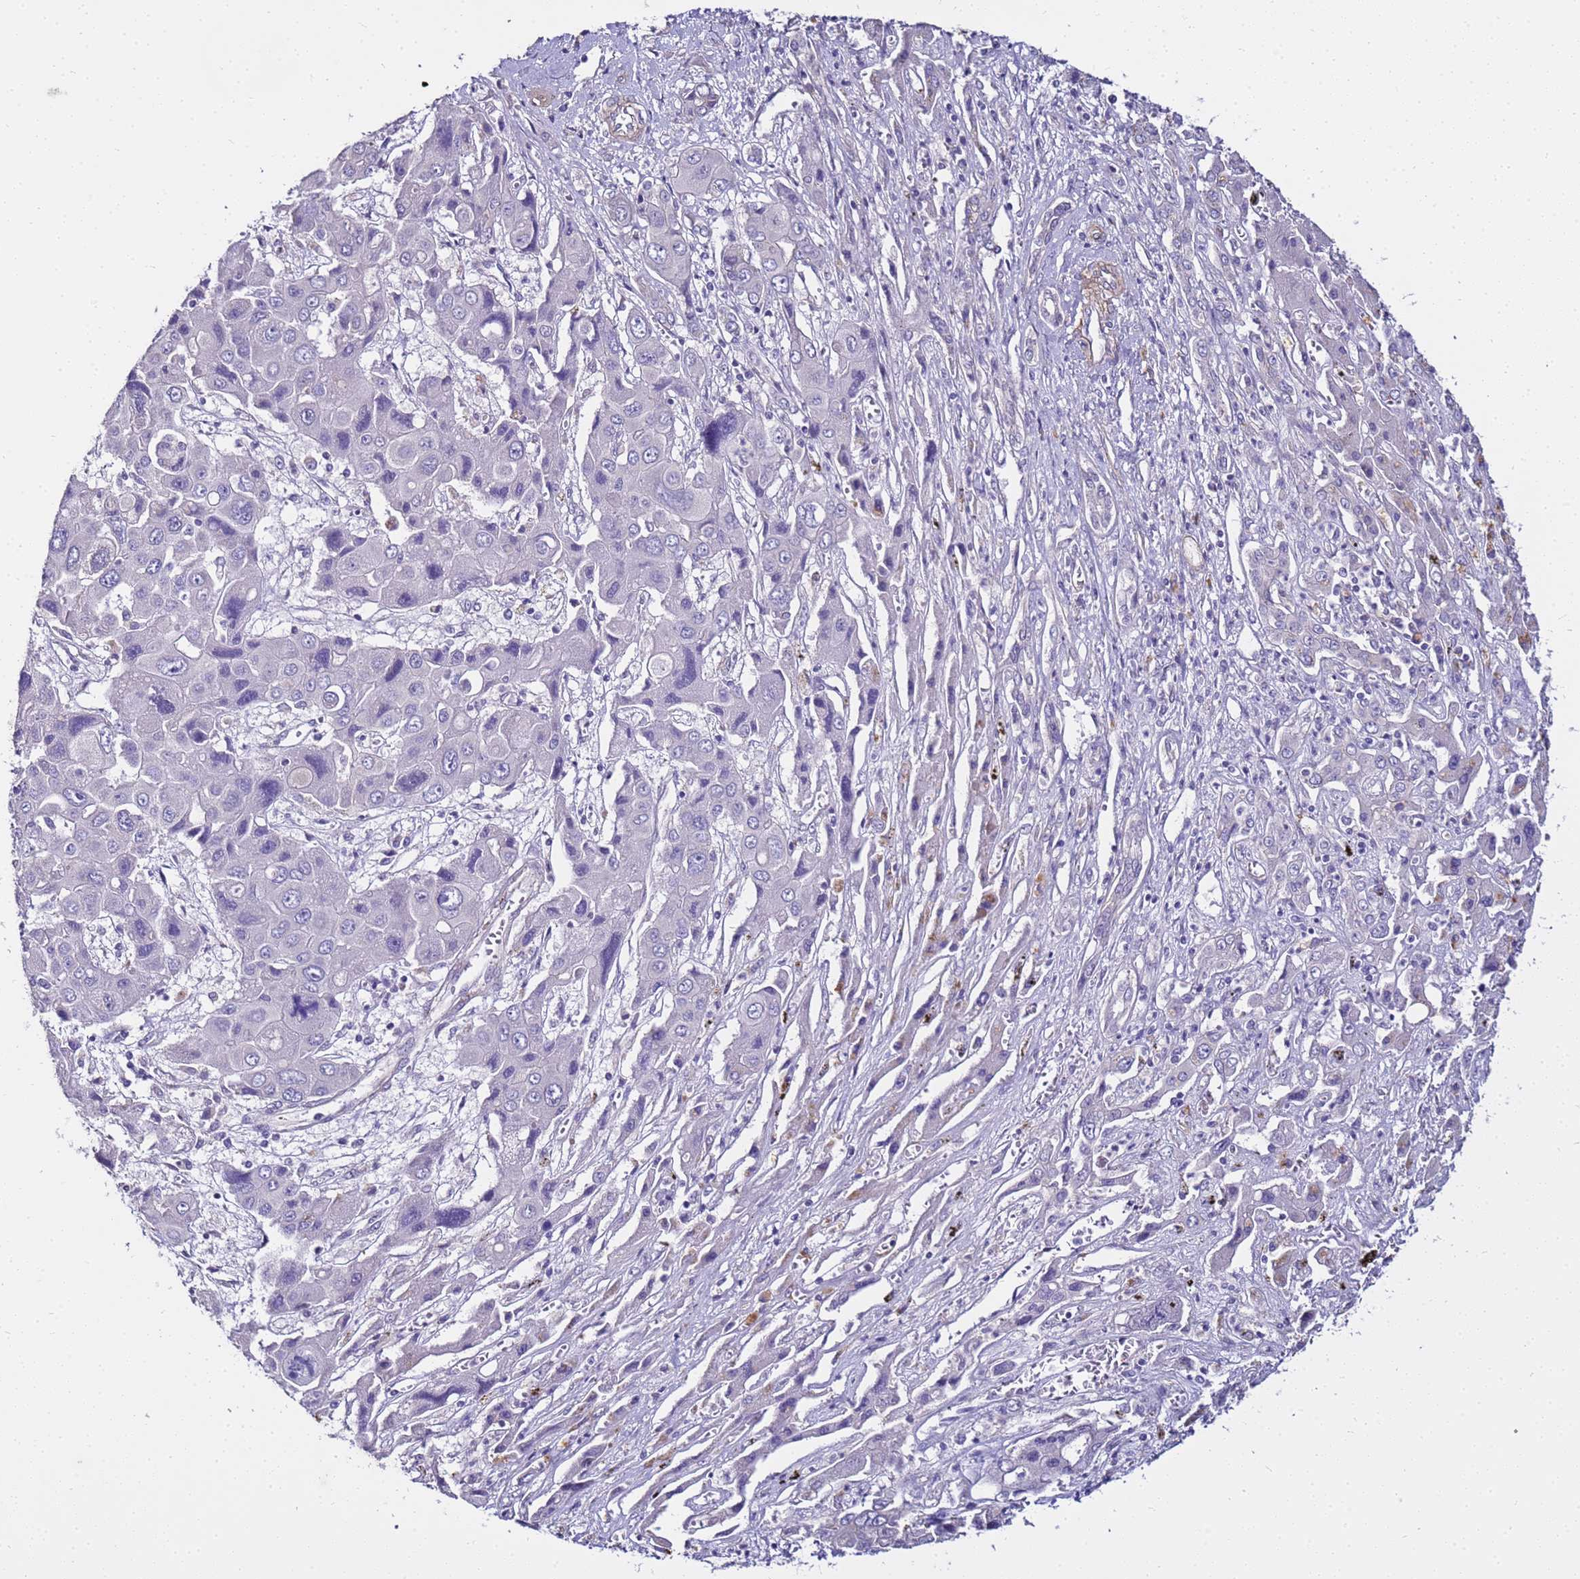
{"staining": {"intensity": "negative", "quantity": "none", "location": "none"}, "tissue": "liver cancer", "cell_type": "Tumor cells", "image_type": "cancer", "snomed": [{"axis": "morphology", "description": "Cholangiocarcinoma"}, {"axis": "topography", "description": "Liver"}], "caption": "Protein analysis of liver cholangiocarcinoma exhibits no significant staining in tumor cells.", "gene": "FAM166B", "patient": {"sex": "male", "age": 67}}